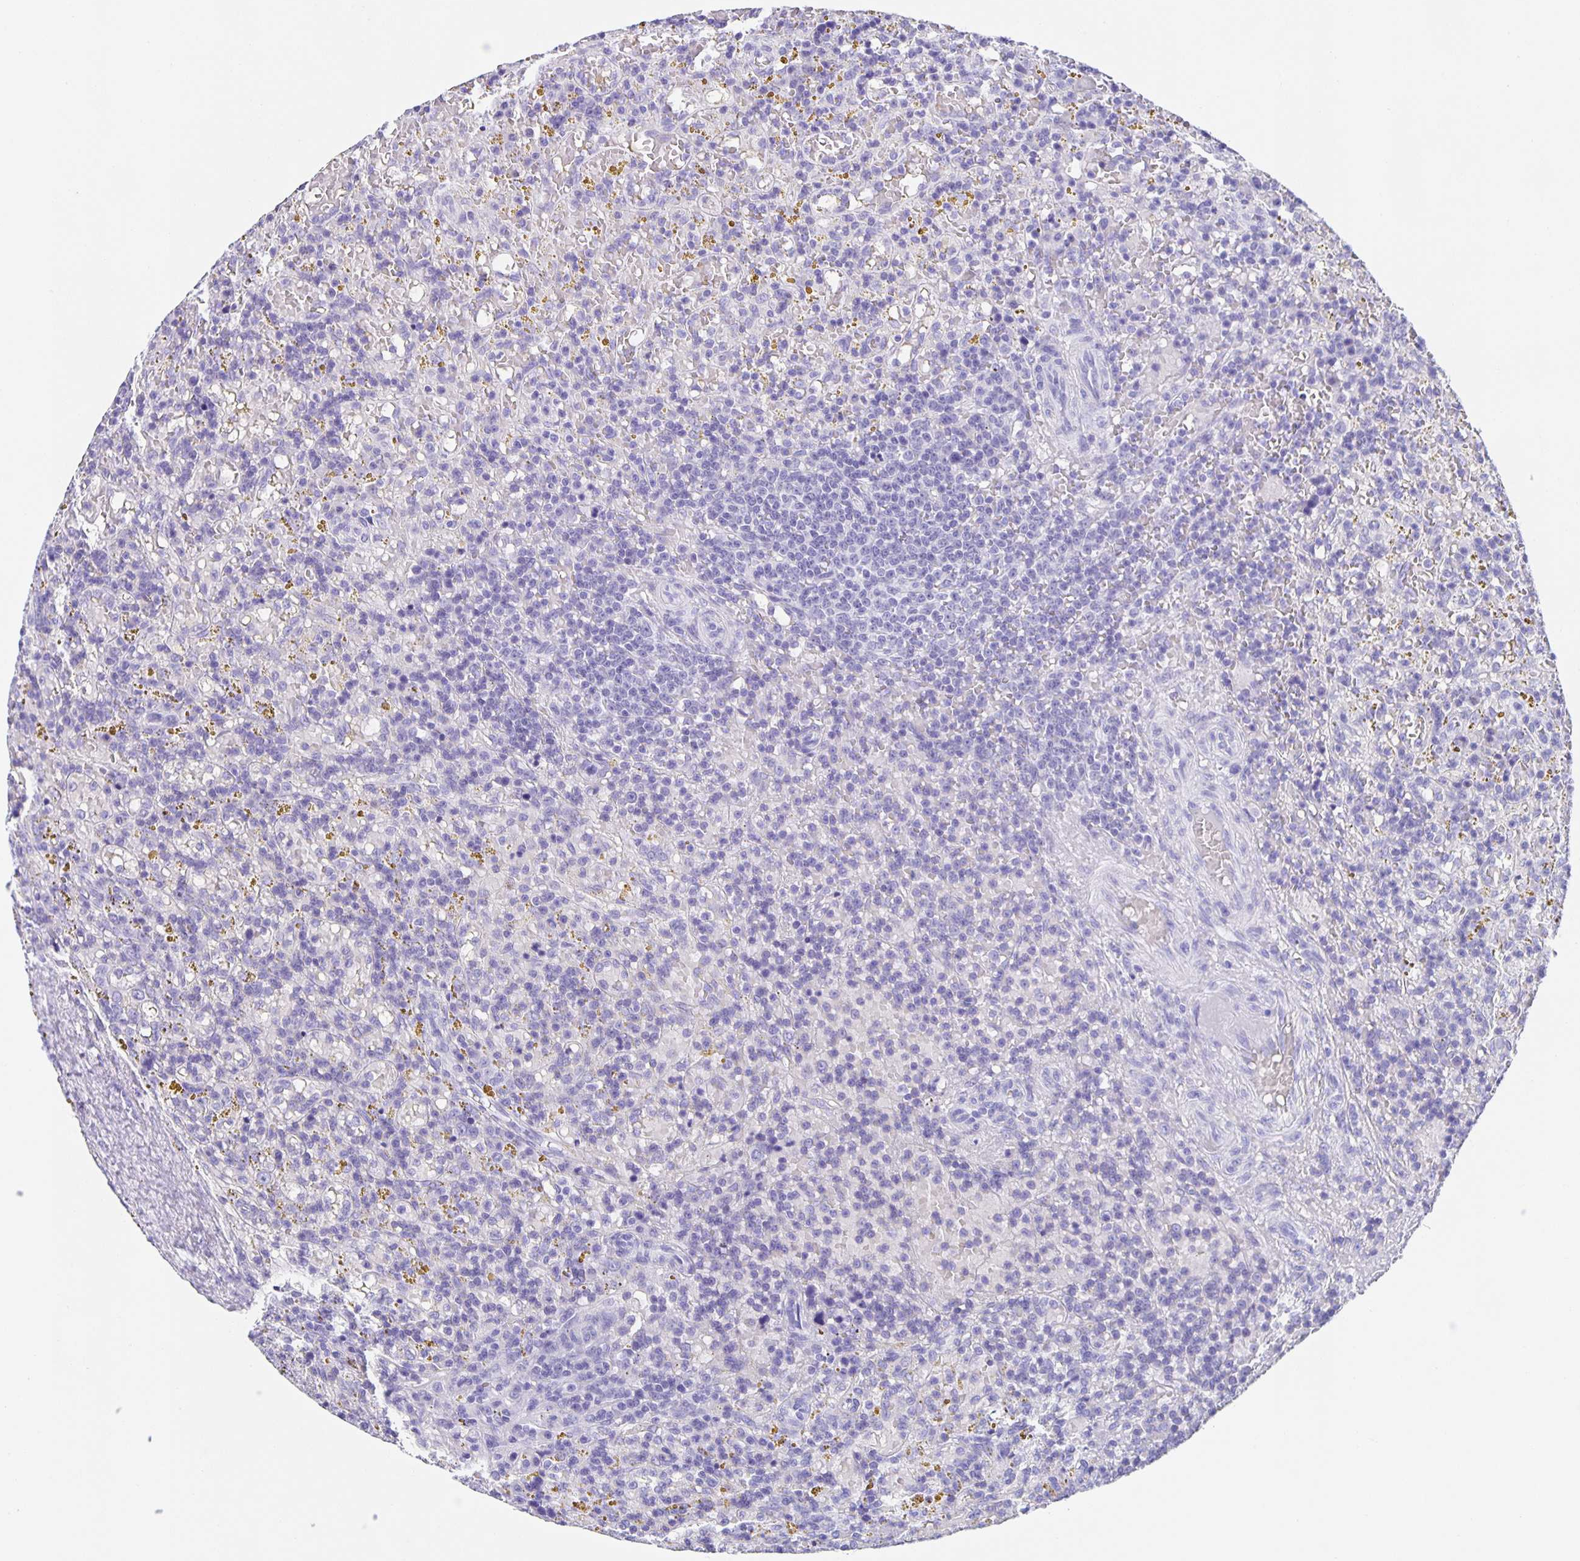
{"staining": {"intensity": "negative", "quantity": "none", "location": "none"}, "tissue": "lymphoma", "cell_type": "Tumor cells", "image_type": "cancer", "snomed": [{"axis": "morphology", "description": "Malignant lymphoma, non-Hodgkin's type, Low grade"}, {"axis": "topography", "description": "Spleen"}], "caption": "The immunohistochemistry photomicrograph has no significant expression in tumor cells of malignant lymphoma, non-Hodgkin's type (low-grade) tissue.", "gene": "GUCA2A", "patient": {"sex": "female", "age": 65}}